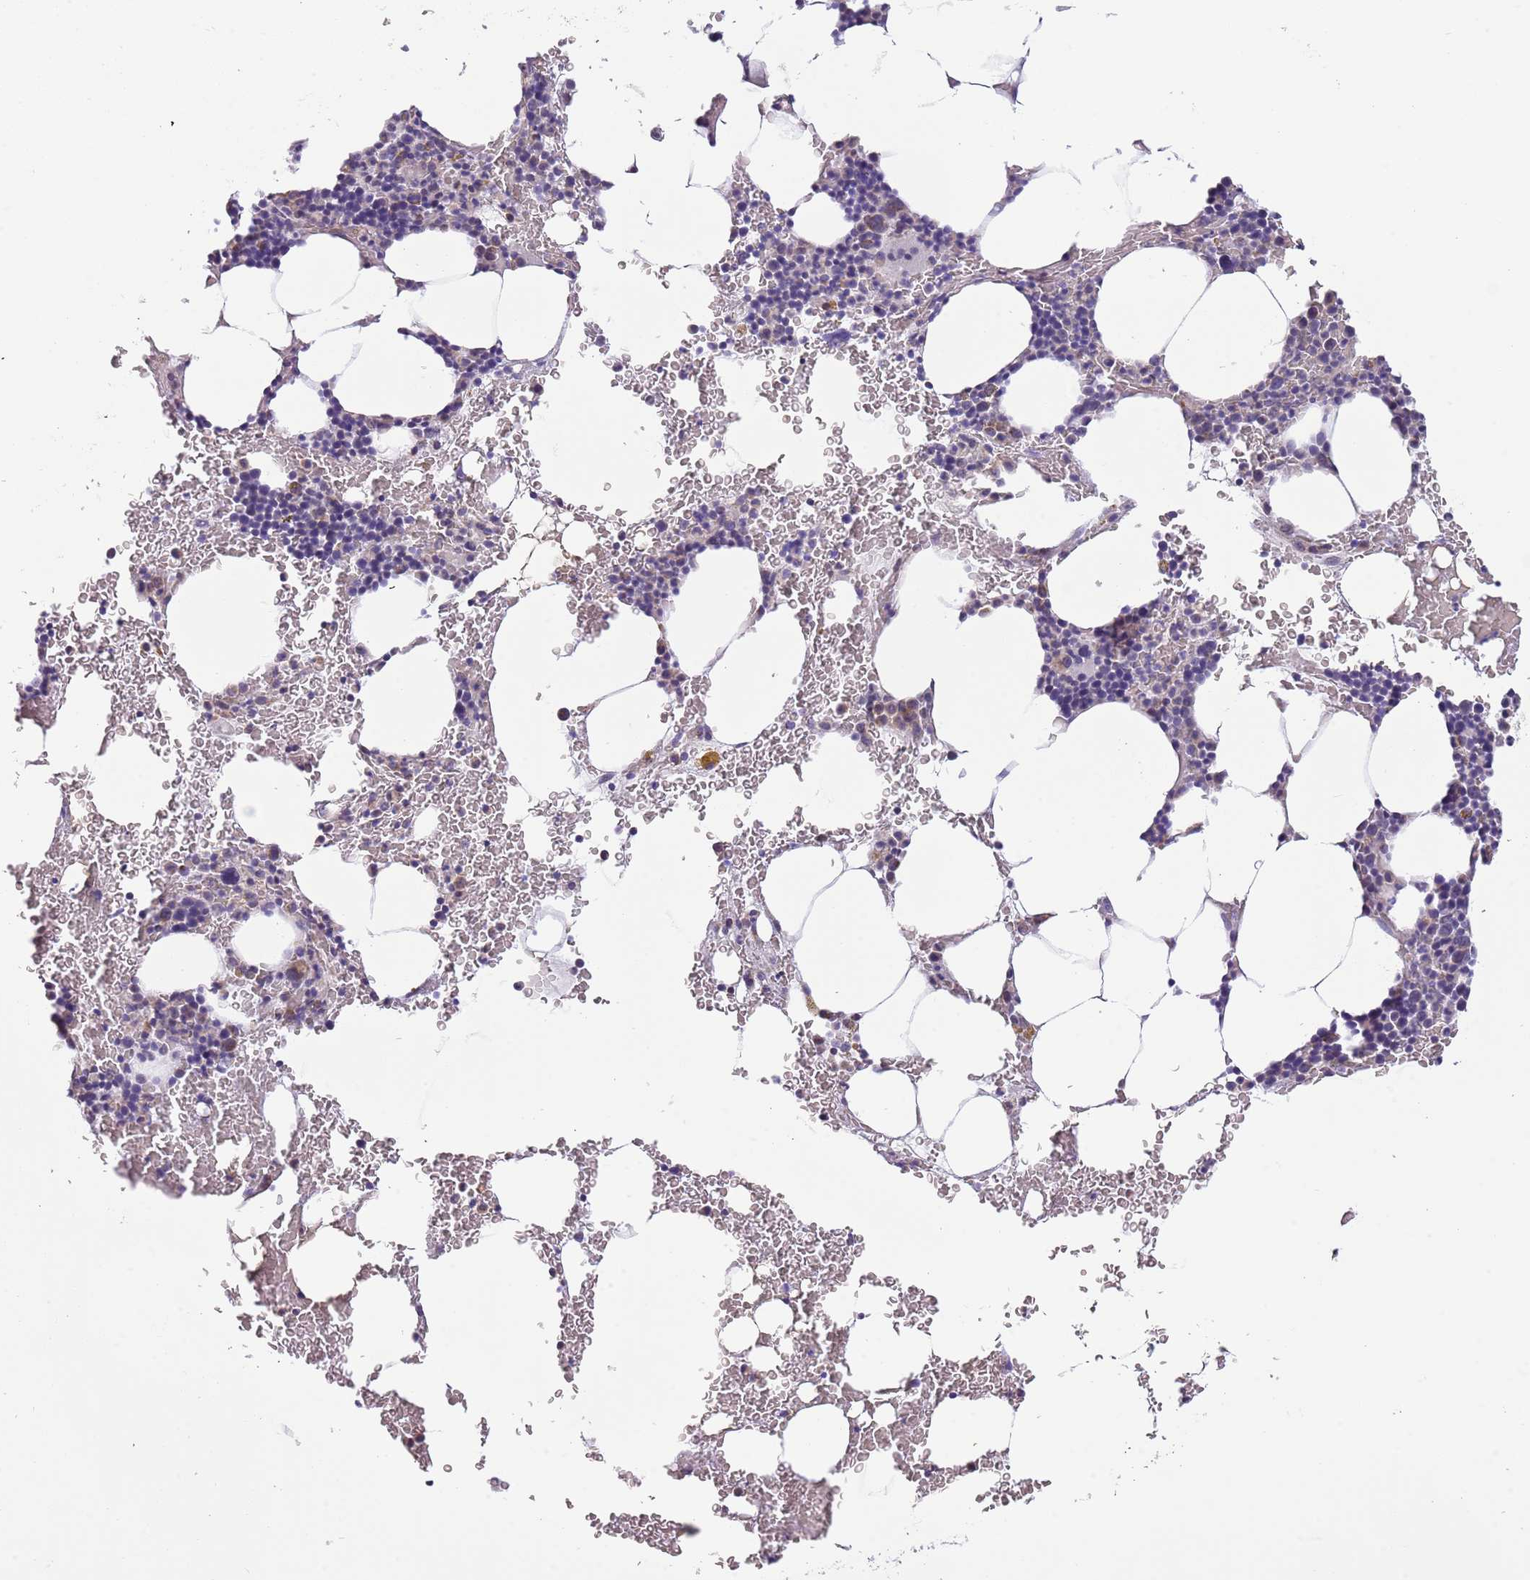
{"staining": {"intensity": "negative", "quantity": "none", "location": "none"}, "tissue": "bone marrow", "cell_type": "Hematopoietic cells", "image_type": "normal", "snomed": [{"axis": "morphology", "description": "Normal tissue, NOS"}, {"axis": "topography", "description": "Bone marrow"}], "caption": "A photomicrograph of human bone marrow is negative for staining in hematopoietic cells. (DAB (3,3'-diaminobenzidine) immunohistochemistry visualized using brightfield microscopy, high magnification).", "gene": "LHX6", "patient": {"sex": "female", "age": 58}}